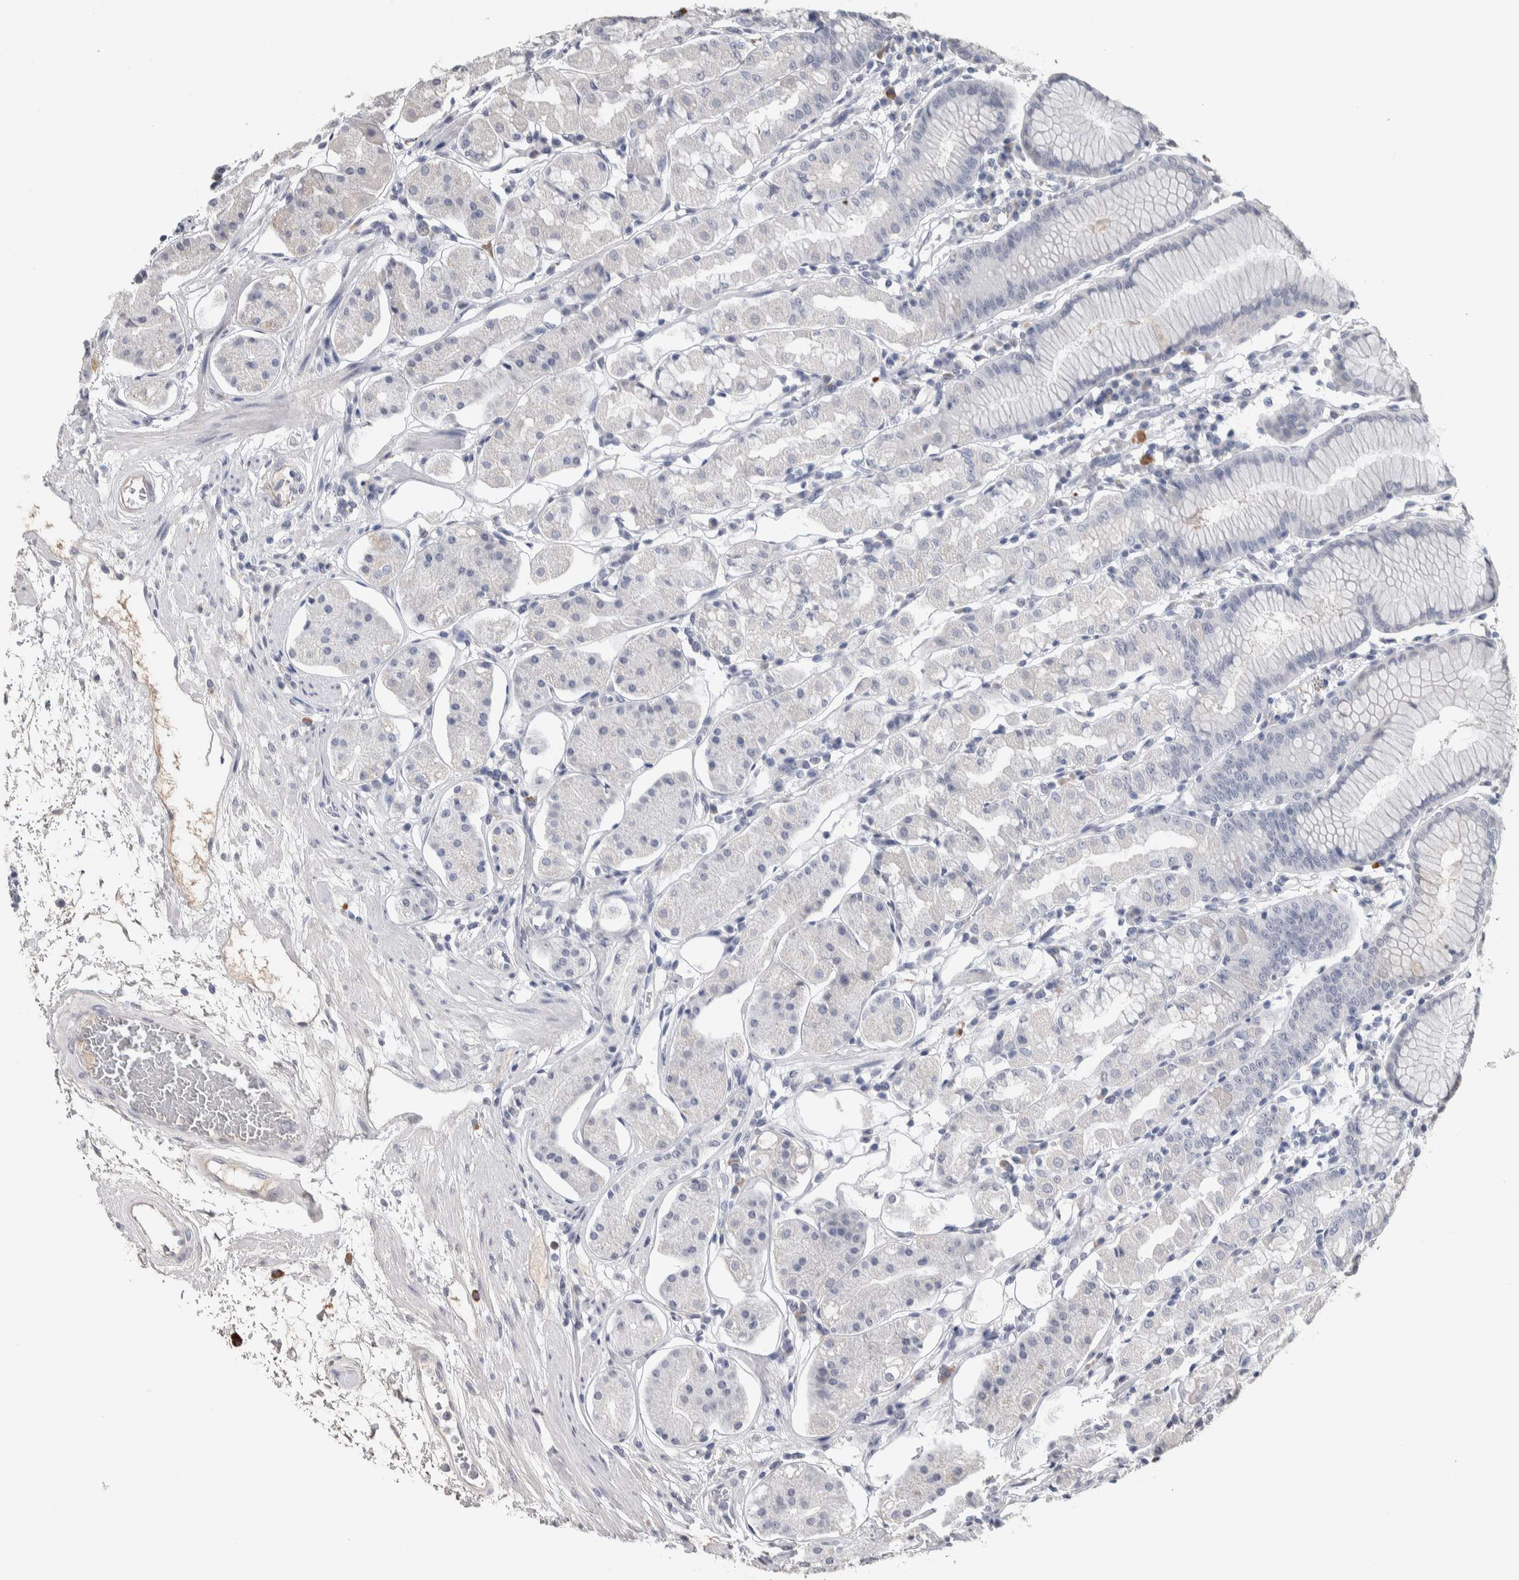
{"staining": {"intensity": "negative", "quantity": "none", "location": "none"}, "tissue": "stomach", "cell_type": "Glandular cells", "image_type": "normal", "snomed": [{"axis": "morphology", "description": "Normal tissue, NOS"}, {"axis": "topography", "description": "Stomach"}, {"axis": "topography", "description": "Stomach, lower"}], "caption": "Immunohistochemistry (IHC) photomicrograph of benign stomach stained for a protein (brown), which demonstrates no expression in glandular cells.", "gene": "TMEM102", "patient": {"sex": "female", "age": 56}}